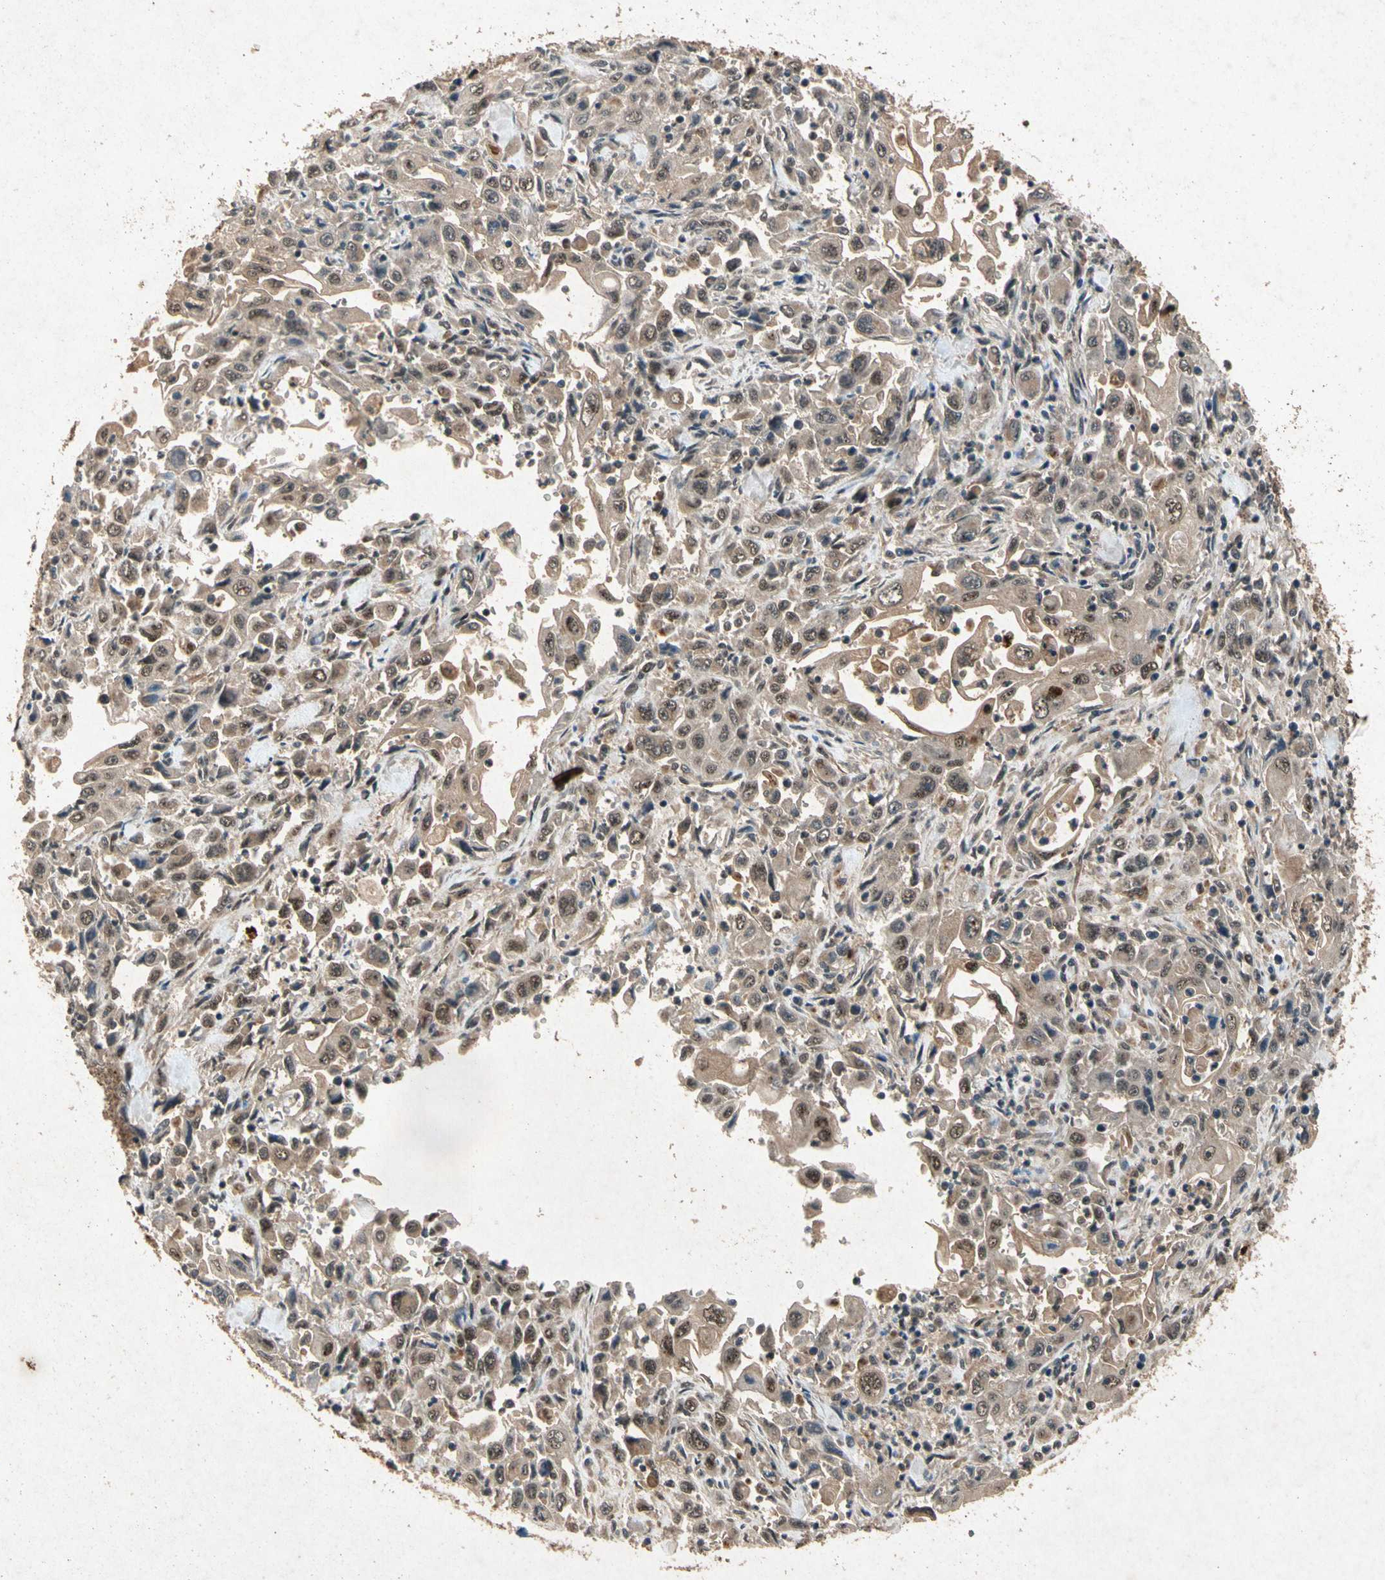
{"staining": {"intensity": "moderate", "quantity": ">75%", "location": "cytoplasmic/membranous,nuclear"}, "tissue": "pancreatic cancer", "cell_type": "Tumor cells", "image_type": "cancer", "snomed": [{"axis": "morphology", "description": "Adenocarcinoma, NOS"}, {"axis": "topography", "description": "Pancreas"}], "caption": "This is a histology image of immunohistochemistry staining of adenocarcinoma (pancreatic), which shows moderate positivity in the cytoplasmic/membranous and nuclear of tumor cells.", "gene": "PML", "patient": {"sex": "male", "age": 70}}